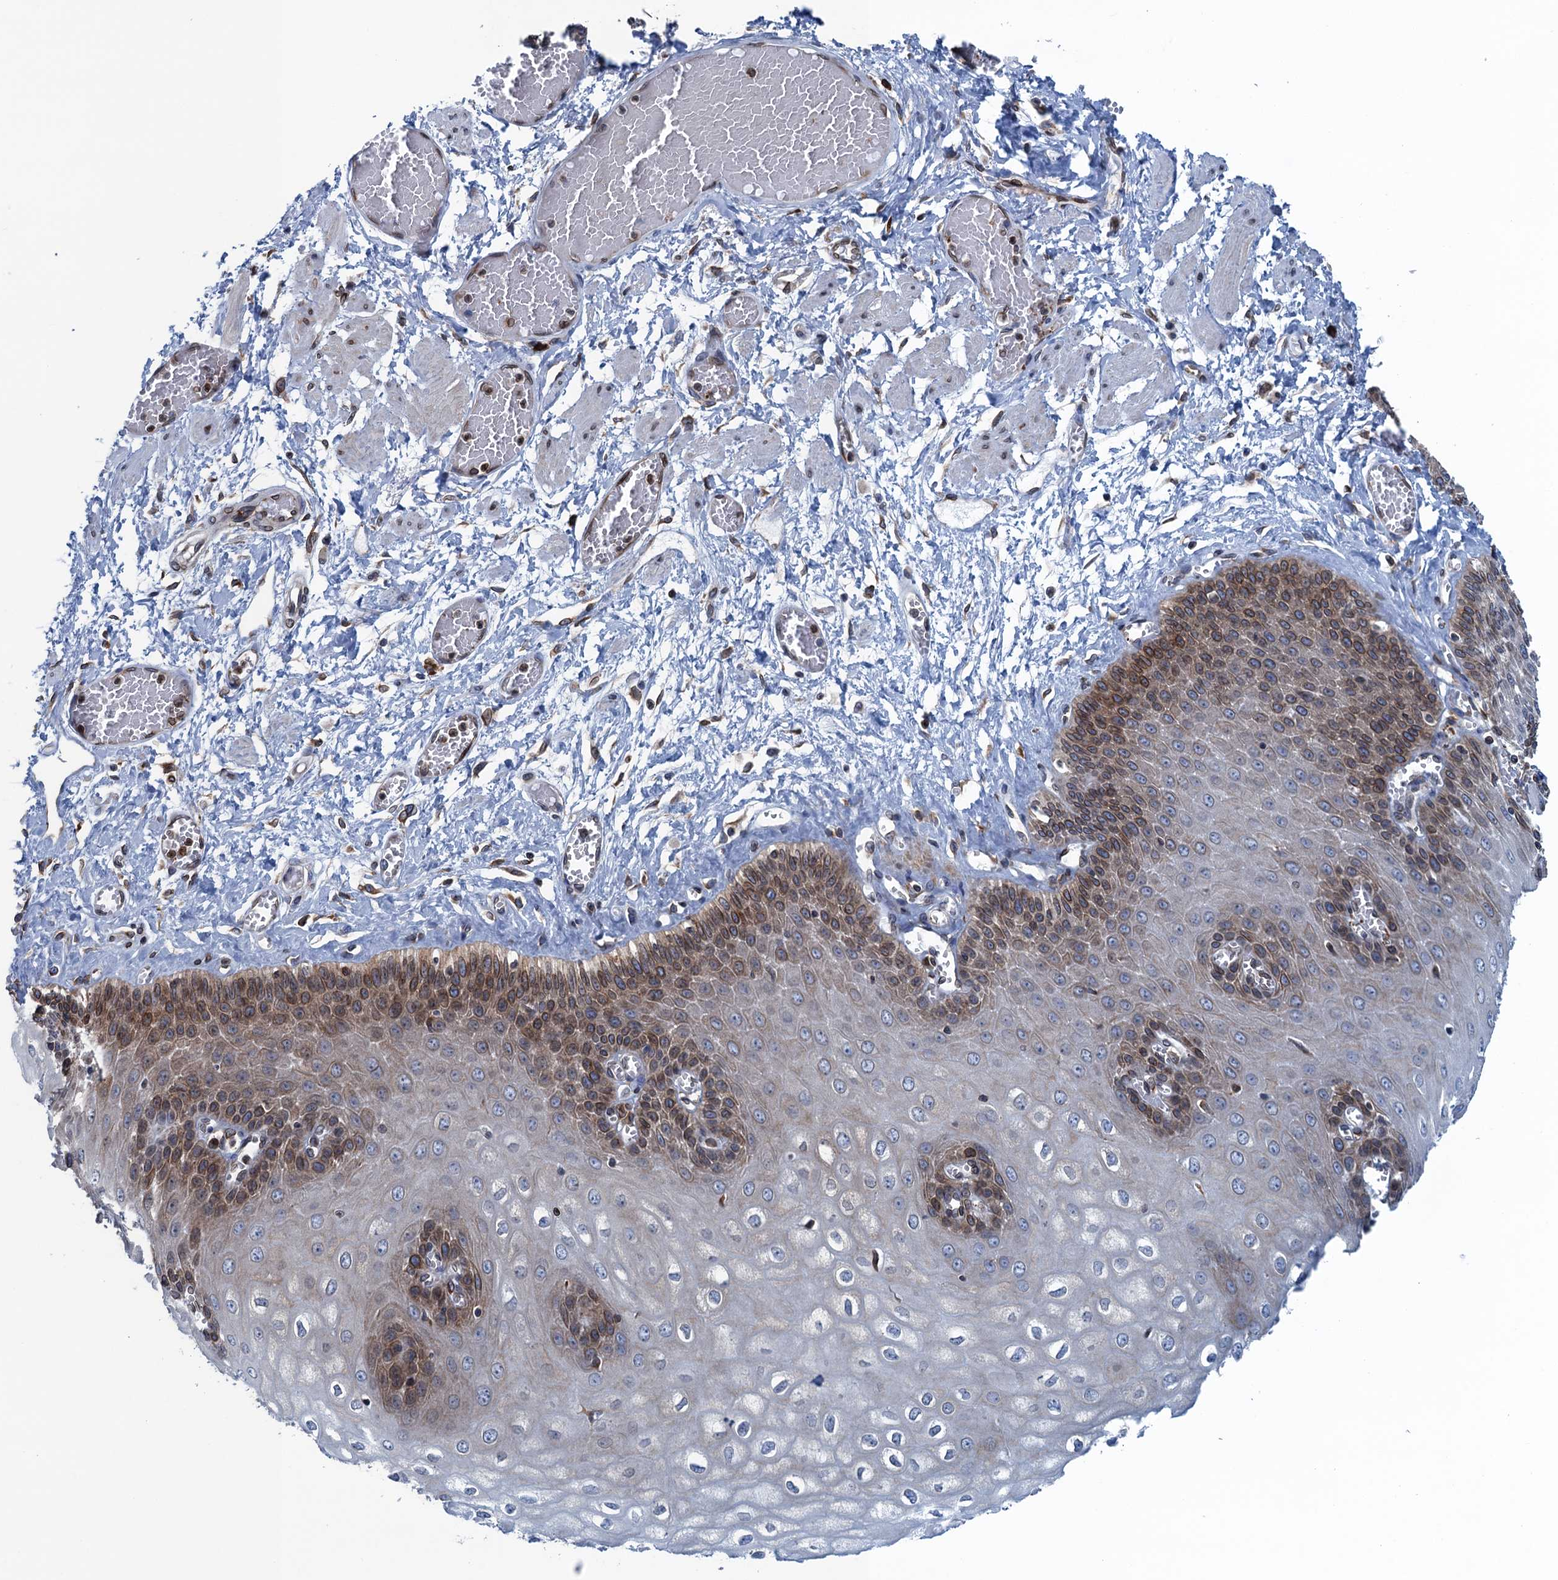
{"staining": {"intensity": "strong", "quantity": "<25%", "location": "cytoplasmic/membranous"}, "tissue": "esophagus", "cell_type": "Squamous epithelial cells", "image_type": "normal", "snomed": [{"axis": "morphology", "description": "Normal tissue, NOS"}, {"axis": "topography", "description": "Esophagus"}], "caption": "Immunohistochemistry photomicrograph of benign esophagus: esophagus stained using immunohistochemistry (IHC) reveals medium levels of strong protein expression localized specifically in the cytoplasmic/membranous of squamous epithelial cells, appearing as a cytoplasmic/membranous brown color.", "gene": "TMEM205", "patient": {"sex": "male", "age": 60}}